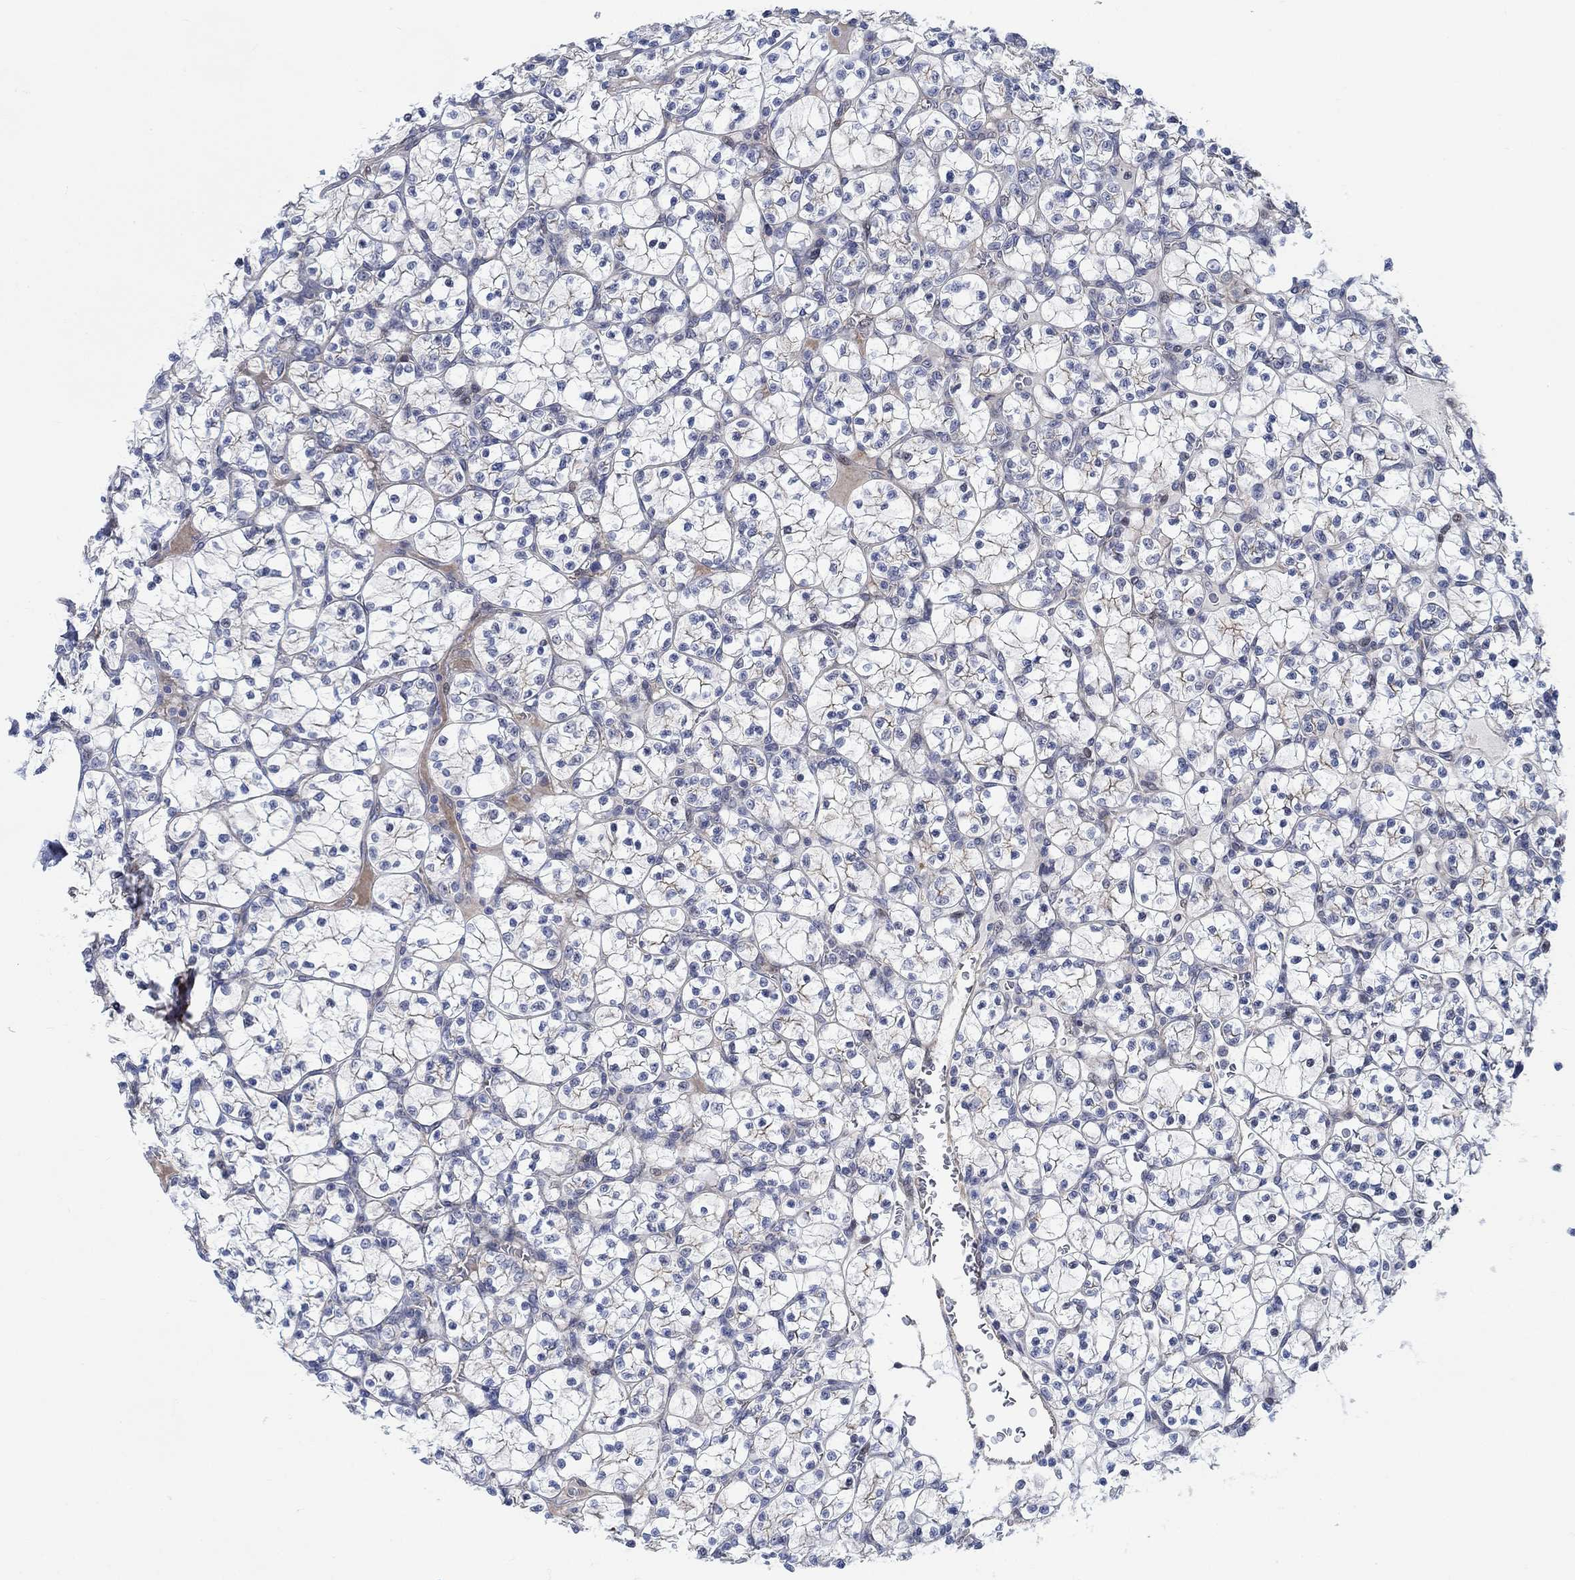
{"staining": {"intensity": "negative", "quantity": "none", "location": "none"}, "tissue": "renal cancer", "cell_type": "Tumor cells", "image_type": "cancer", "snomed": [{"axis": "morphology", "description": "Adenocarcinoma, NOS"}, {"axis": "topography", "description": "Kidney"}], "caption": "The histopathology image reveals no staining of tumor cells in renal cancer.", "gene": "KCNH8", "patient": {"sex": "female", "age": 89}}